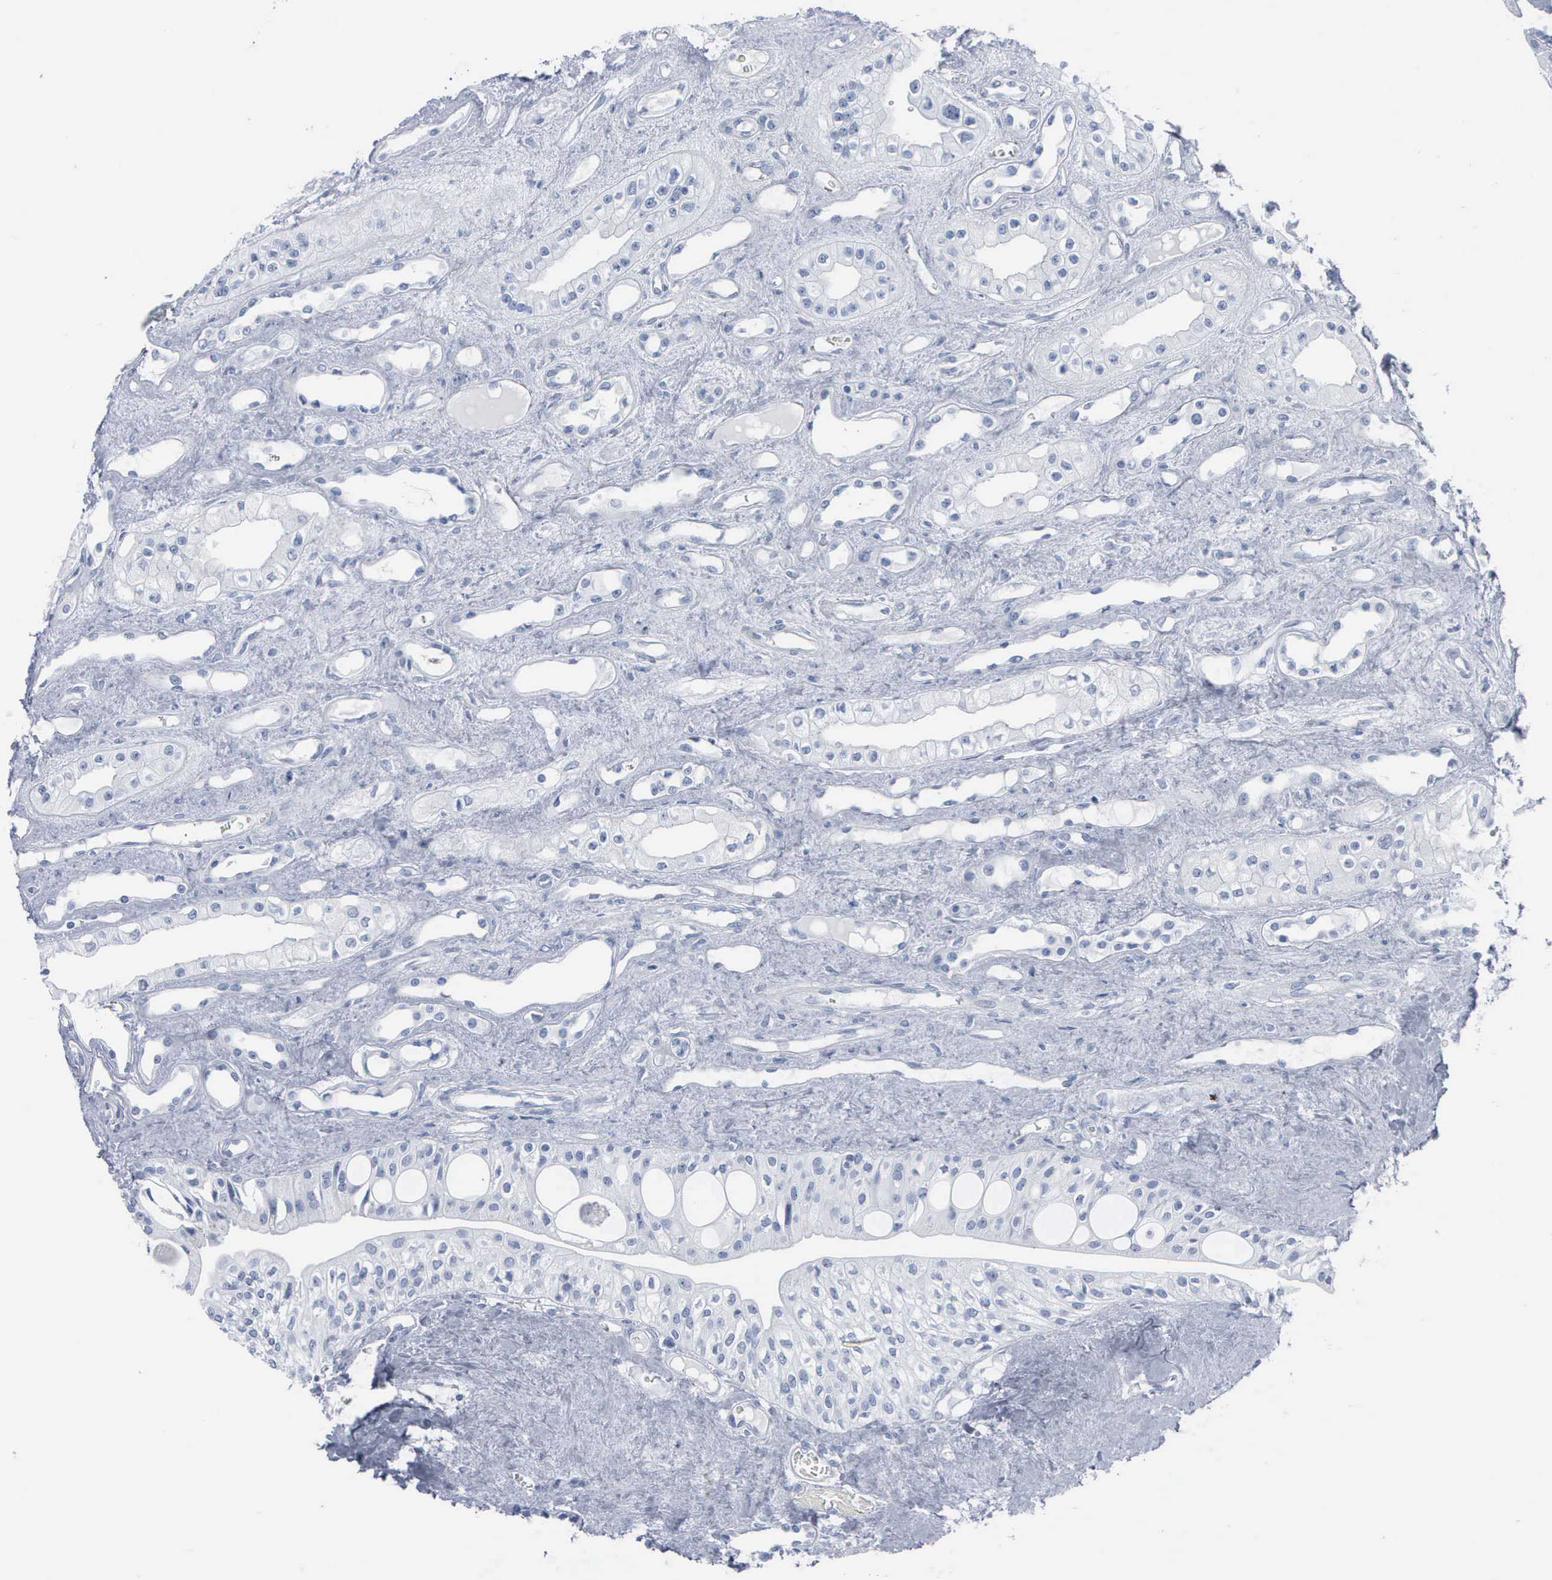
{"staining": {"intensity": "negative", "quantity": "none", "location": "none"}, "tissue": "urinary bladder", "cell_type": "Urothelial cells", "image_type": "normal", "snomed": [{"axis": "morphology", "description": "Normal tissue, NOS"}, {"axis": "topography", "description": "Kidney"}, {"axis": "topography", "description": "Urinary bladder"}], "caption": "Benign urinary bladder was stained to show a protein in brown. There is no significant expression in urothelial cells. (Brightfield microscopy of DAB (3,3'-diaminobenzidine) IHC at high magnification).", "gene": "DMD", "patient": {"sex": "male", "age": 67}}